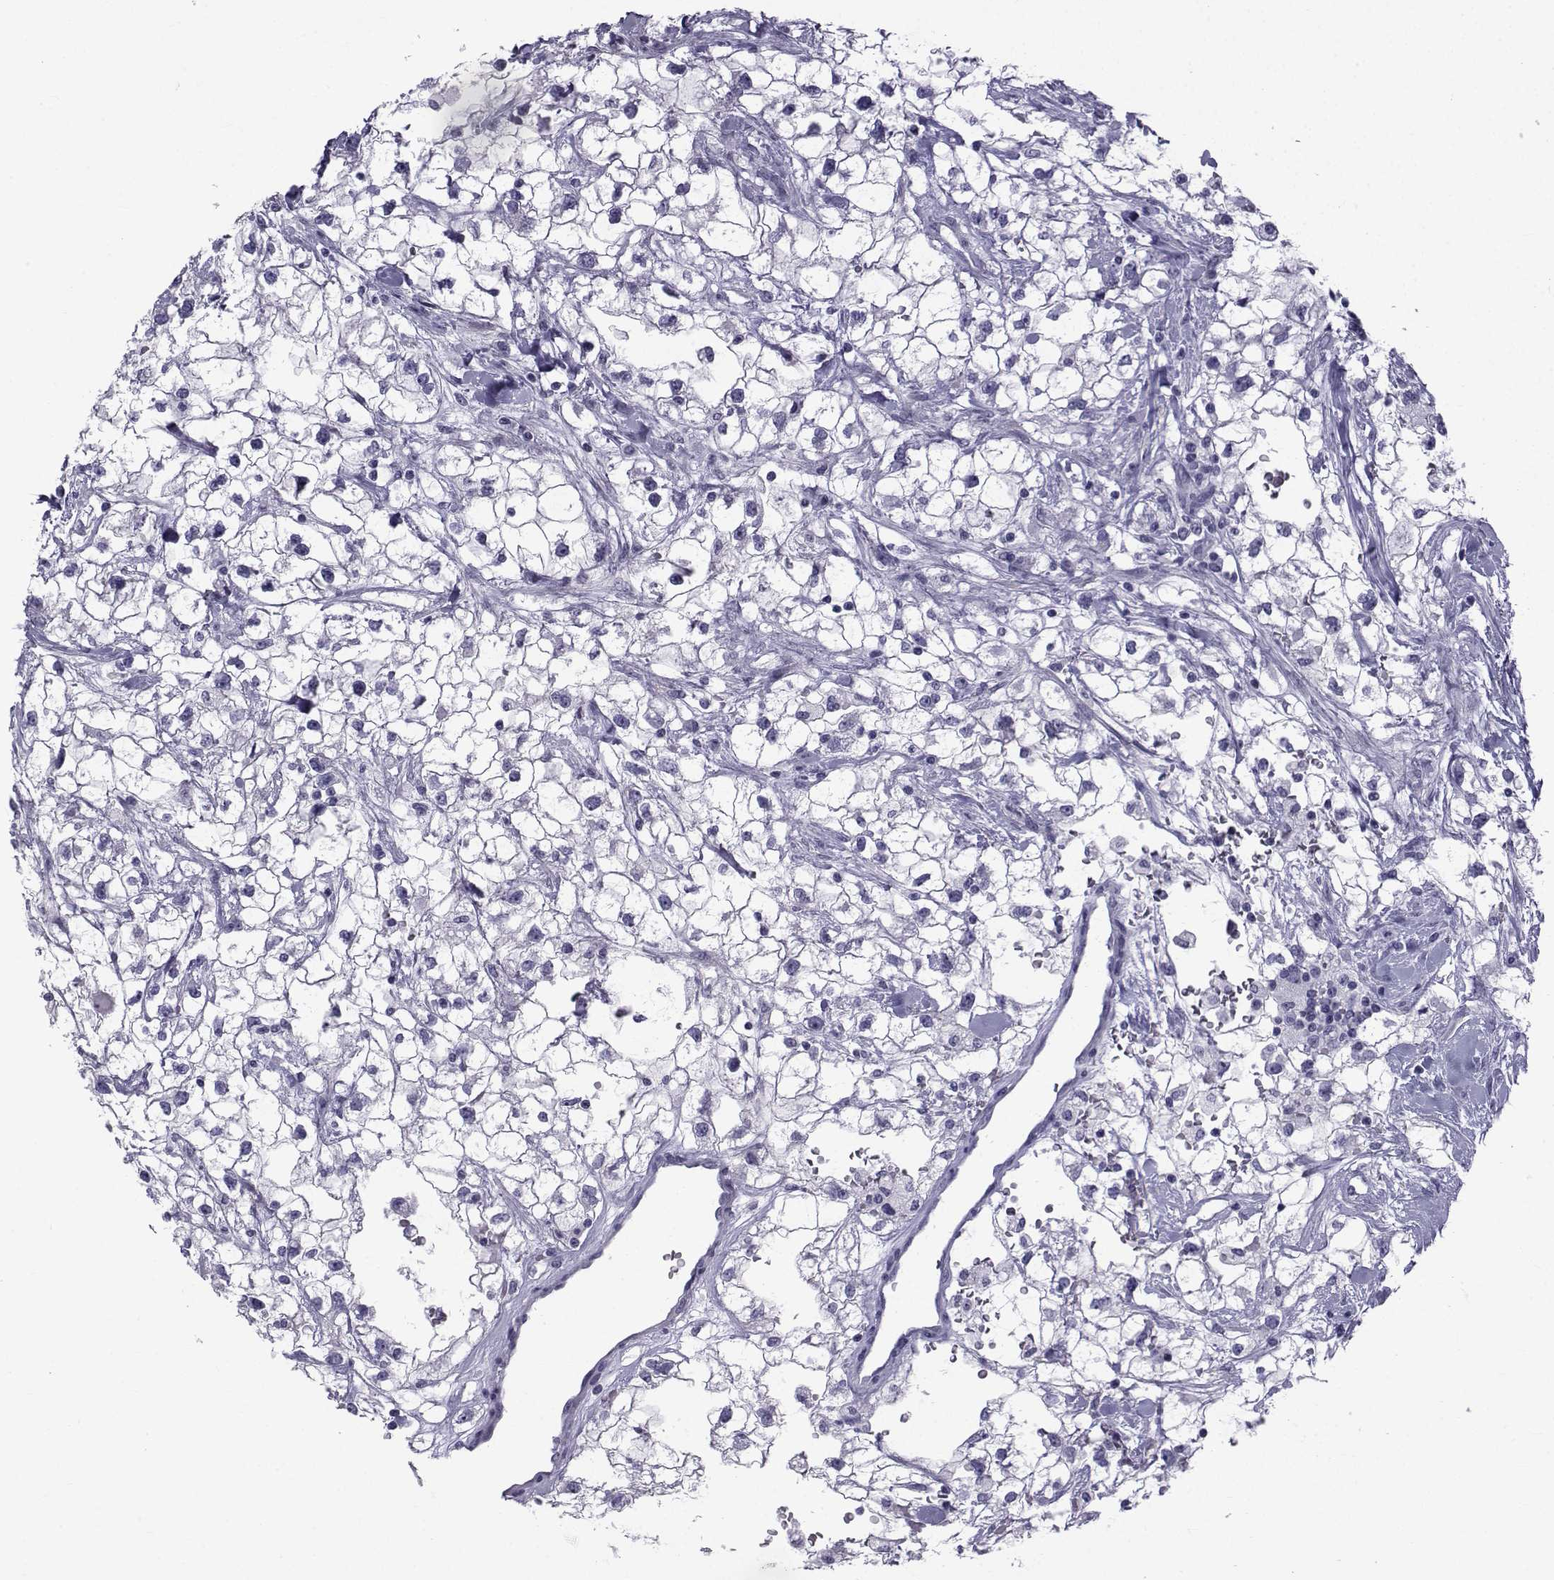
{"staining": {"intensity": "negative", "quantity": "none", "location": "none"}, "tissue": "renal cancer", "cell_type": "Tumor cells", "image_type": "cancer", "snomed": [{"axis": "morphology", "description": "Adenocarcinoma, NOS"}, {"axis": "topography", "description": "Kidney"}], "caption": "High power microscopy photomicrograph of an immunohistochemistry (IHC) micrograph of renal cancer (adenocarcinoma), revealing no significant staining in tumor cells.", "gene": "SPANXD", "patient": {"sex": "male", "age": 59}}